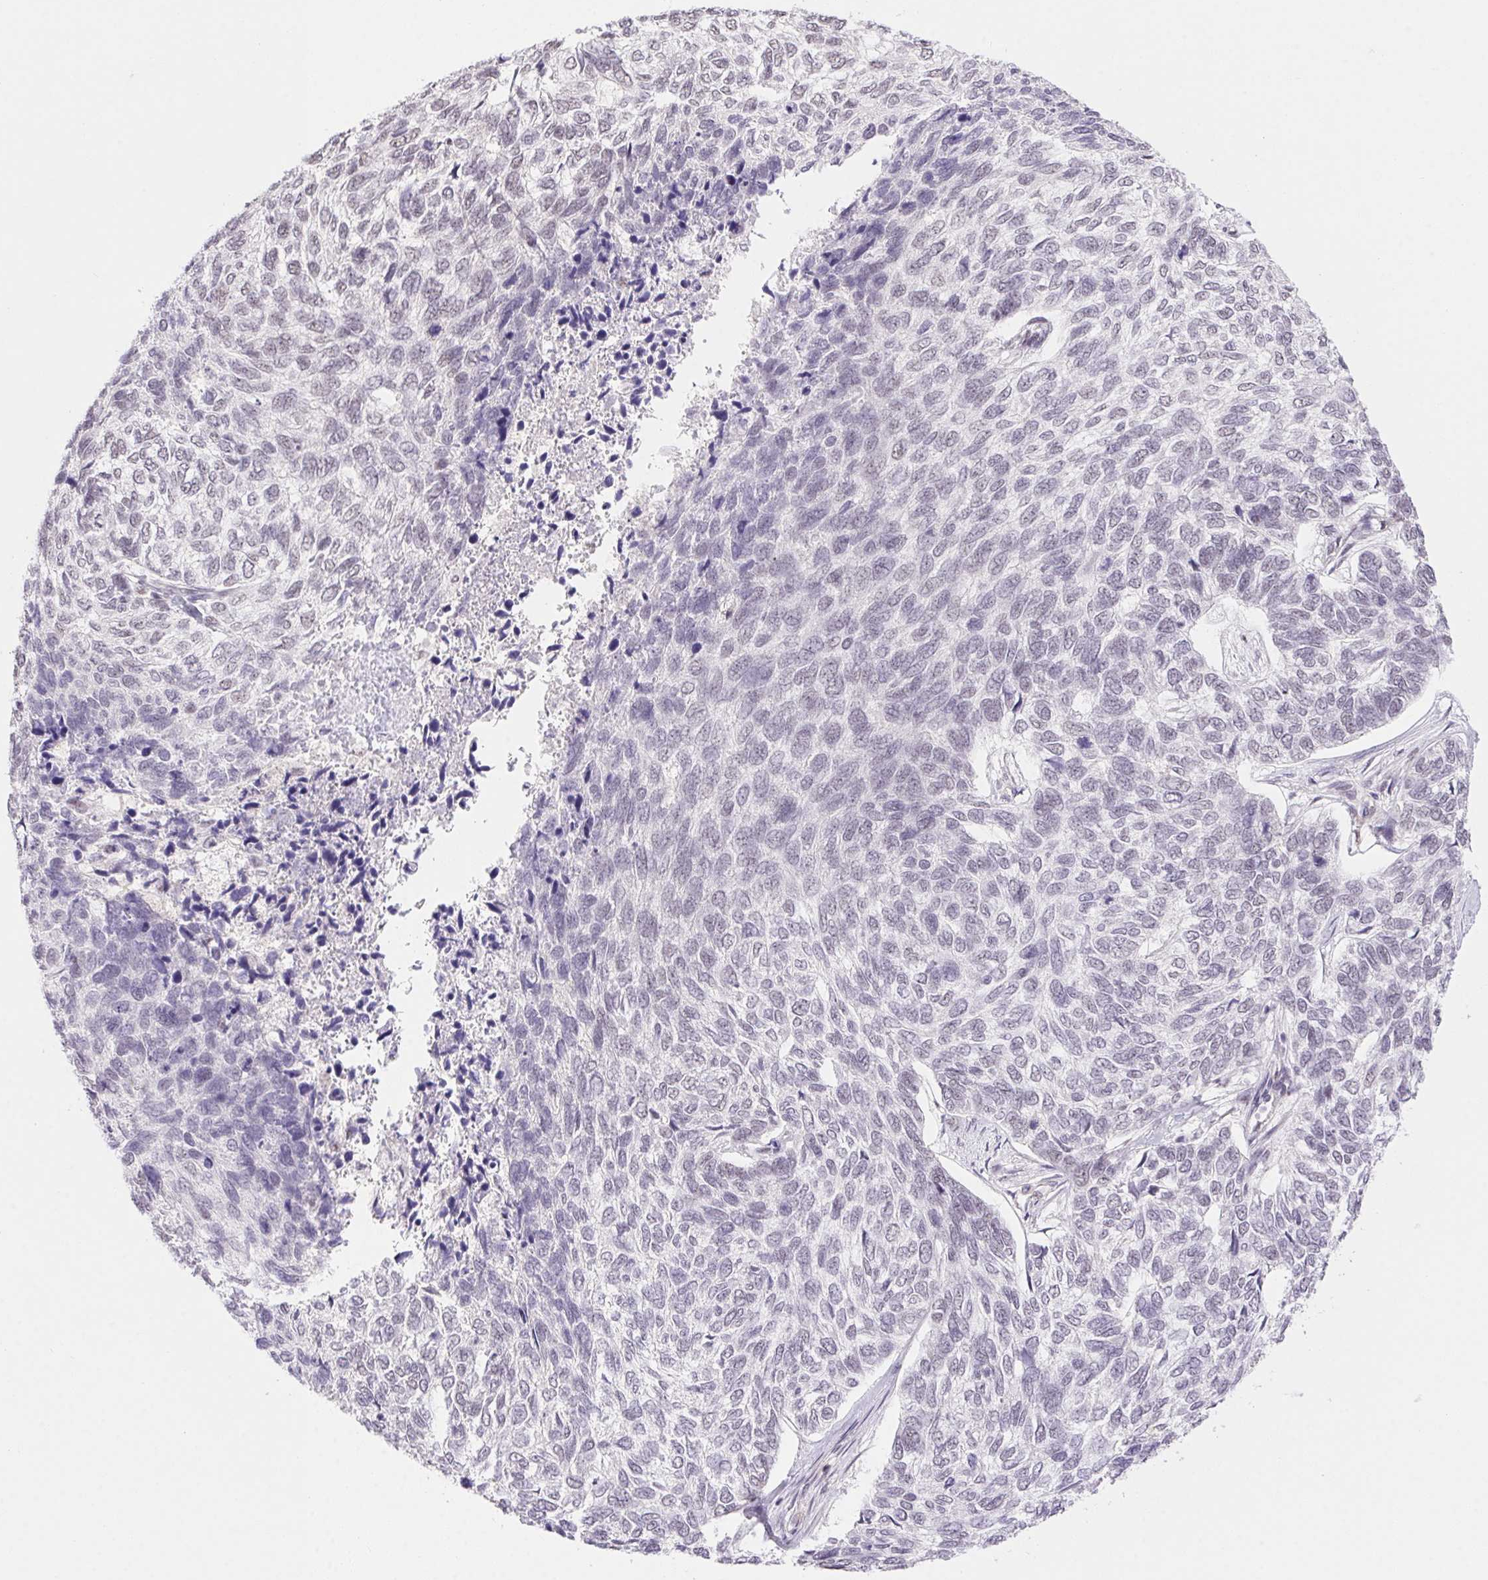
{"staining": {"intensity": "negative", "quantity": "none", "location": "none"}, "tissue": "skin cancer", "cell_type": "Tumor cells", "image_type": "cancer", "snomed": [{"axis": "morphology", "description": "Basal cell carcinoma"}, {"axis": "topography", "description": "Skin"}], "caption": "Human basal cell carcinoma (skin) stained for a protein using immunohistochemistry (IHC) shows no staining in tumor cells.", "gene": "DDX17", "patient": {"sex": "female", "age": 65}}